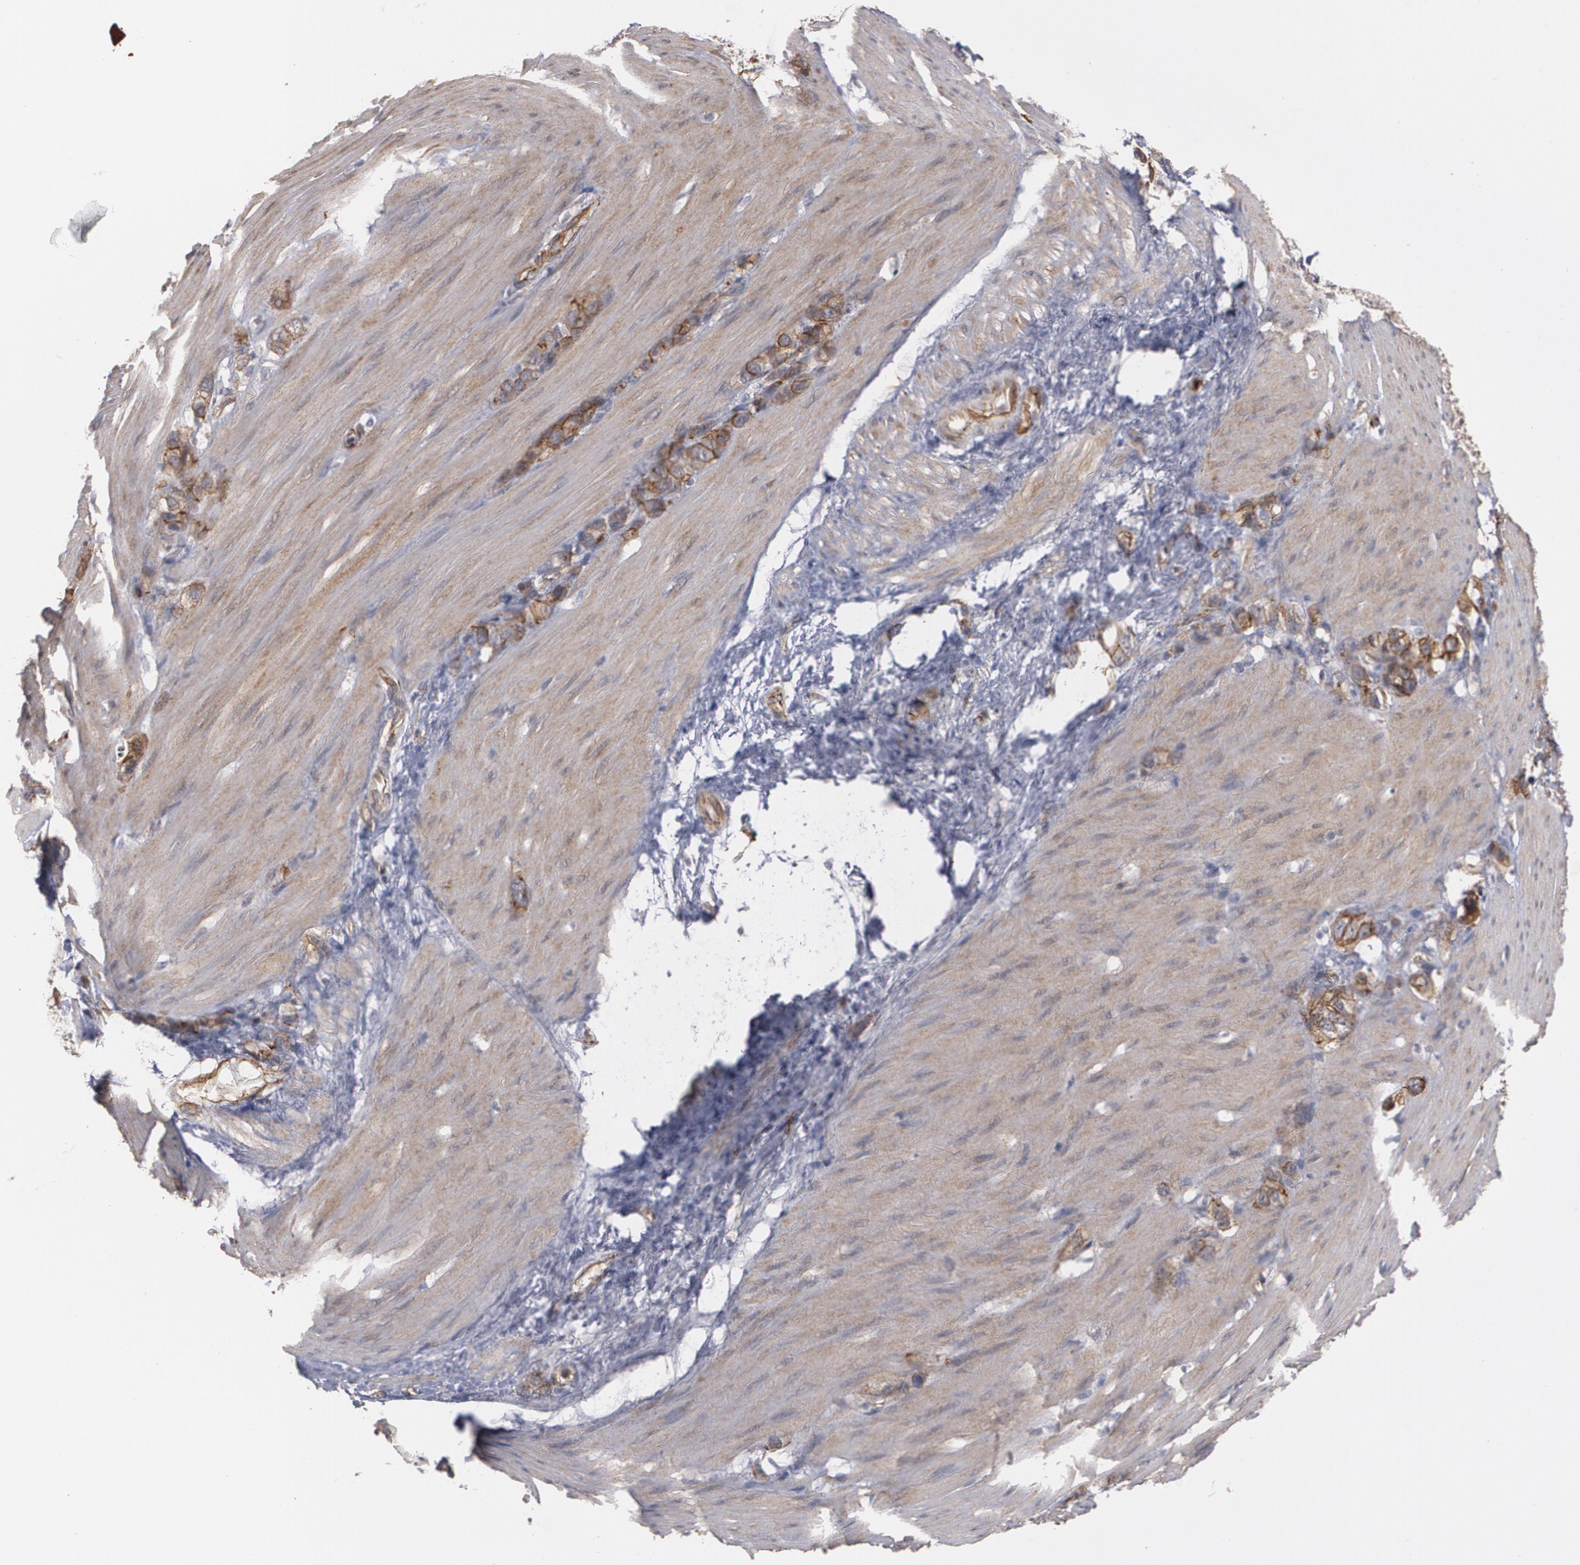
{"staining": {"intensity": "moderate", "quantity": ">75%", "location": "cytoplasmic/membranous"}, "tissue": "stomach cancer", "cell_type": "Tumor cells", "image_type": "cancer", "snomed": [{"axis": "morphology", "description": "Normal tissue, NOS"}, {"axis": "morphology", "description": "Adenocarcinoma, NOS"}, {"axis": "morphology", "description": "Adenocarcinoma, High grade"}, {"axis": "topography", "description": "Stomach, upper"}, {"axis": "topography", "description": "Stomach"}], "caption": "The immunohistochemical stain labels moderate cytoplasmic/membranous positivity in tumor cells of stomach adenocarcinoma (high-grade) tissue. The protein of interest is stained brown, and the nuclei are stained in blue (DAB IHC with brightfield microscopy, high magnification).", "gene": "TJP1", "patient": {"sex": "female", "age": 65}}